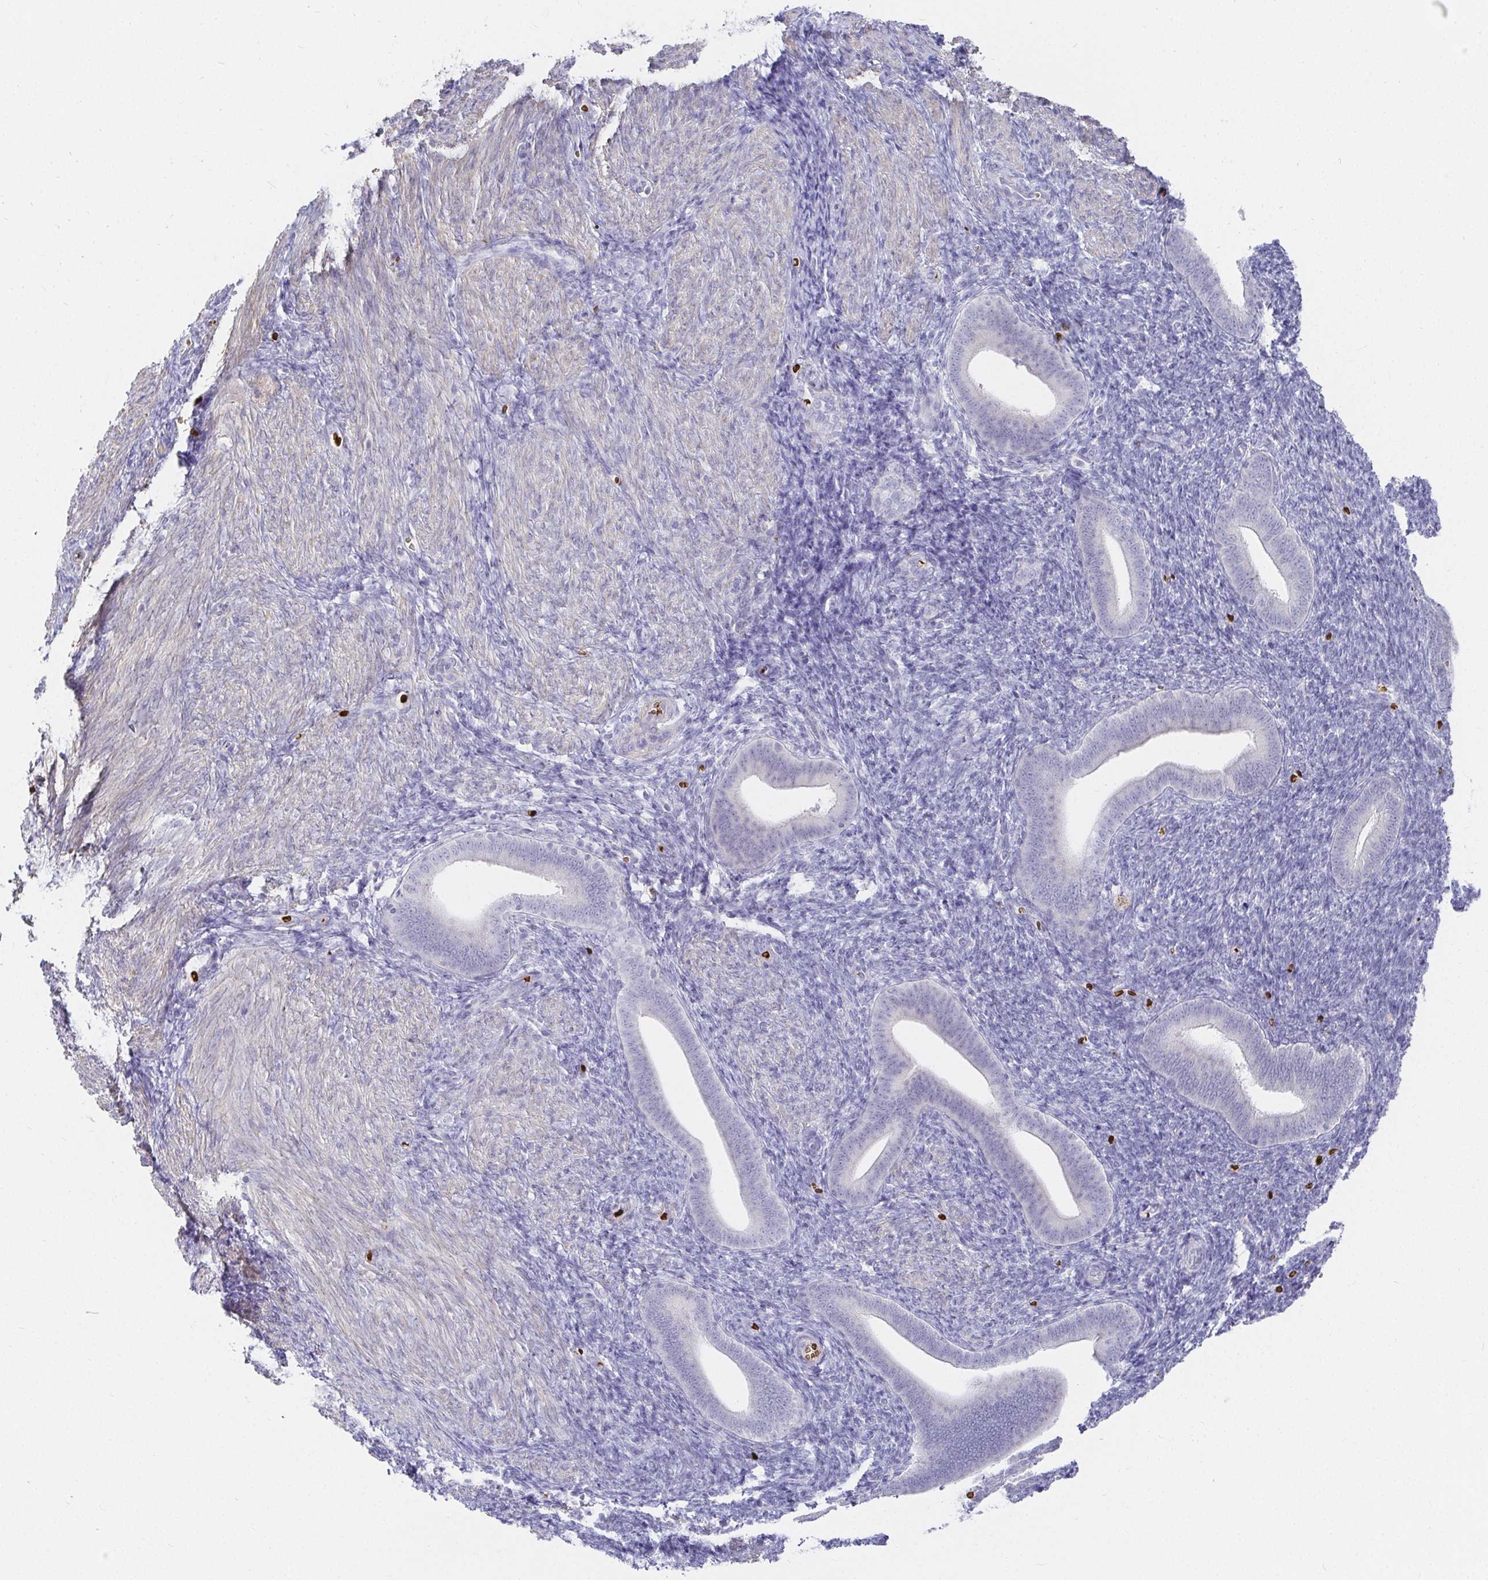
{"staining": {"intensity": "negative", "quantity": "none", "location": "none"}, "tissue": "endometrium", "cell_type": "Cells in endometrial stroma", "image_type": "normal", "snomed": [{"axis": "morphology", "description": "Normal tissue, NOS"}, {"axis": "topography", "description": "Endometrium"}], "caption": "Immunohistochemistry (IHC) histopathology image of benign endometrium stained for a protein (brown), which exhibits no staining in cells in endometrial stroma.", "gene": "FGF21", "patient": {"sex": "female", "age": 25}}